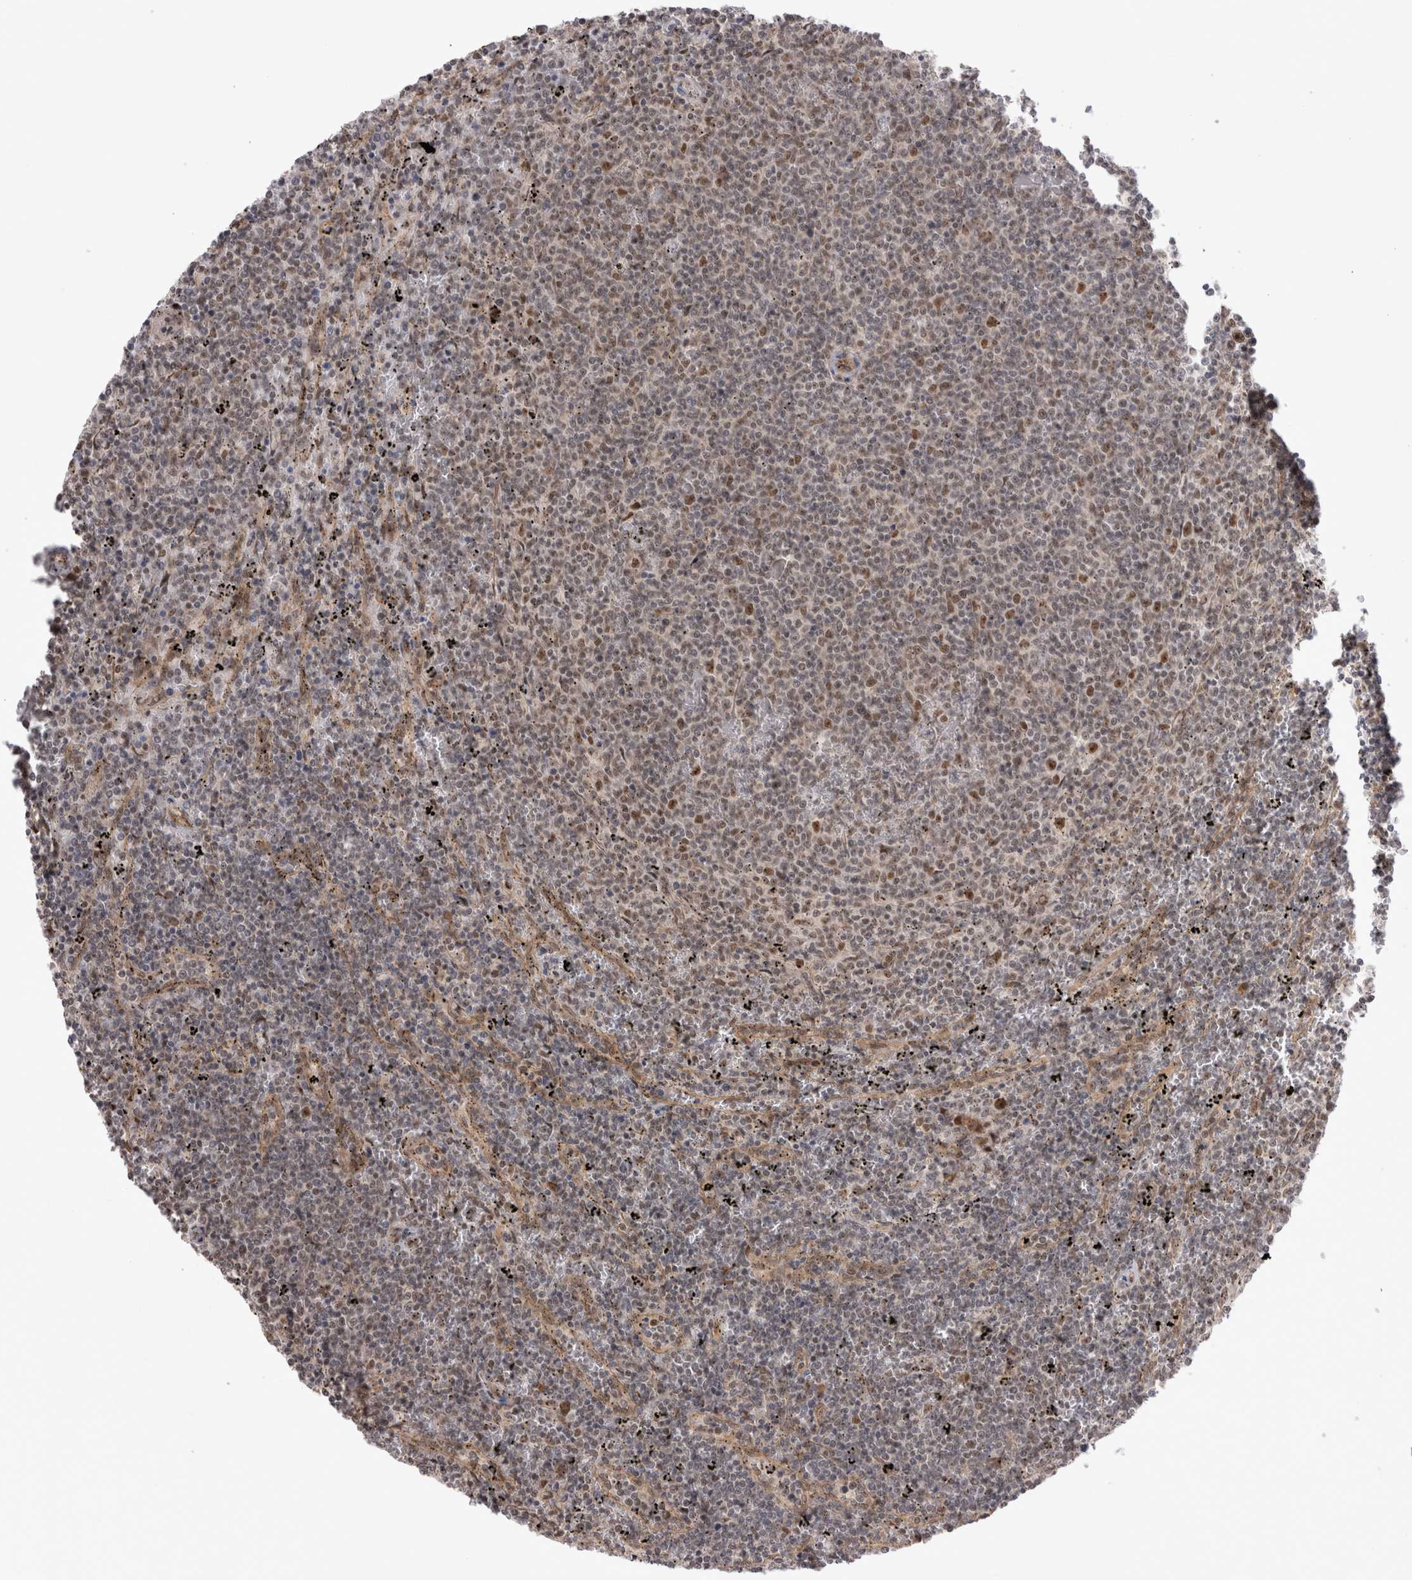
{"staining": {"intensity": "moderate", "quantity": "25%-75%", "location": "nuclear"}, "tissue": "lymphoma", "cell_type": "Tumor cells", "image_type": "cancer", "snomed": [{"axis": "morphology", "description": "Malignant lymphoma, non-Hodgkin's type, Low grade"}, {"axis": "topography", "description": "Spleen"}], "caption": "Immunohistochemistry (IHC) (DAB) staining of malignant lymphoma, non-Hodgkin's type (low-grade) demonstrates moderate nuclear protein staining in about 25%-75% of tumor cells. The staining was performed using DAB (3,3'-diaminobenzidine) to visualize the protein expression in brown, while the nuclei were stained in blue with hematoxylin (Magnification: 20x).", "gene": "EXOSC4", "patient": {"sex": "female", "age": 50}}